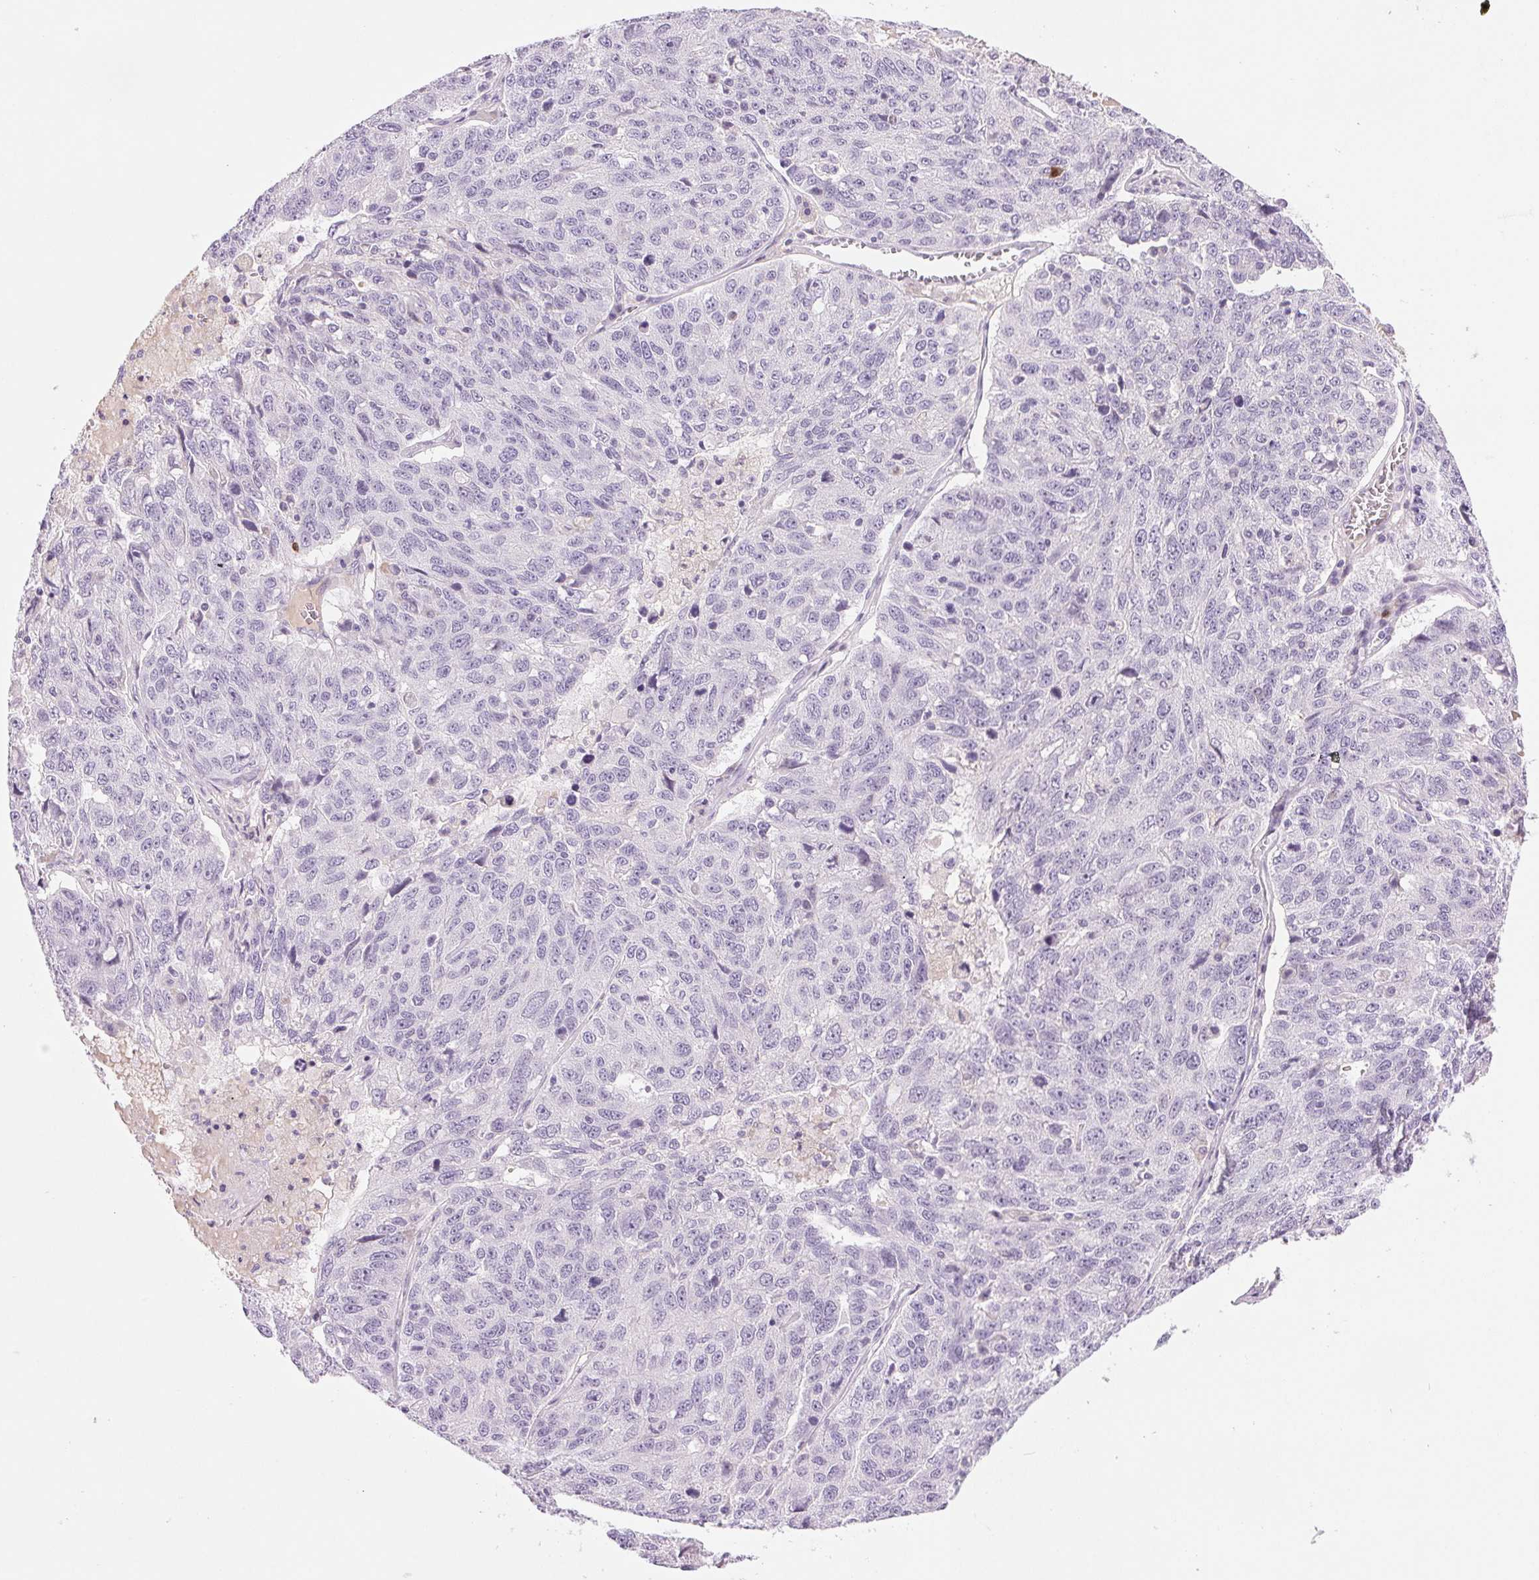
{"staining": {"intensity": "negative", "quantity": "none", "location": "none"}, "tissue": "ovarian cancer", "cell_type": "Tumor cells", "image_type": "cancer", "snomed": [{"axis": "morphology", "description": "Cystadenocarcinoma, serous, NOS"}, {"axis": "topography", "description": "Ovary"}], "caption": "The histopathology image exhibits no significant staining in tumor cells of ovarian cancer.", "gene": "IFIT1B", "patient": {"sex": "female", "age": 71}}